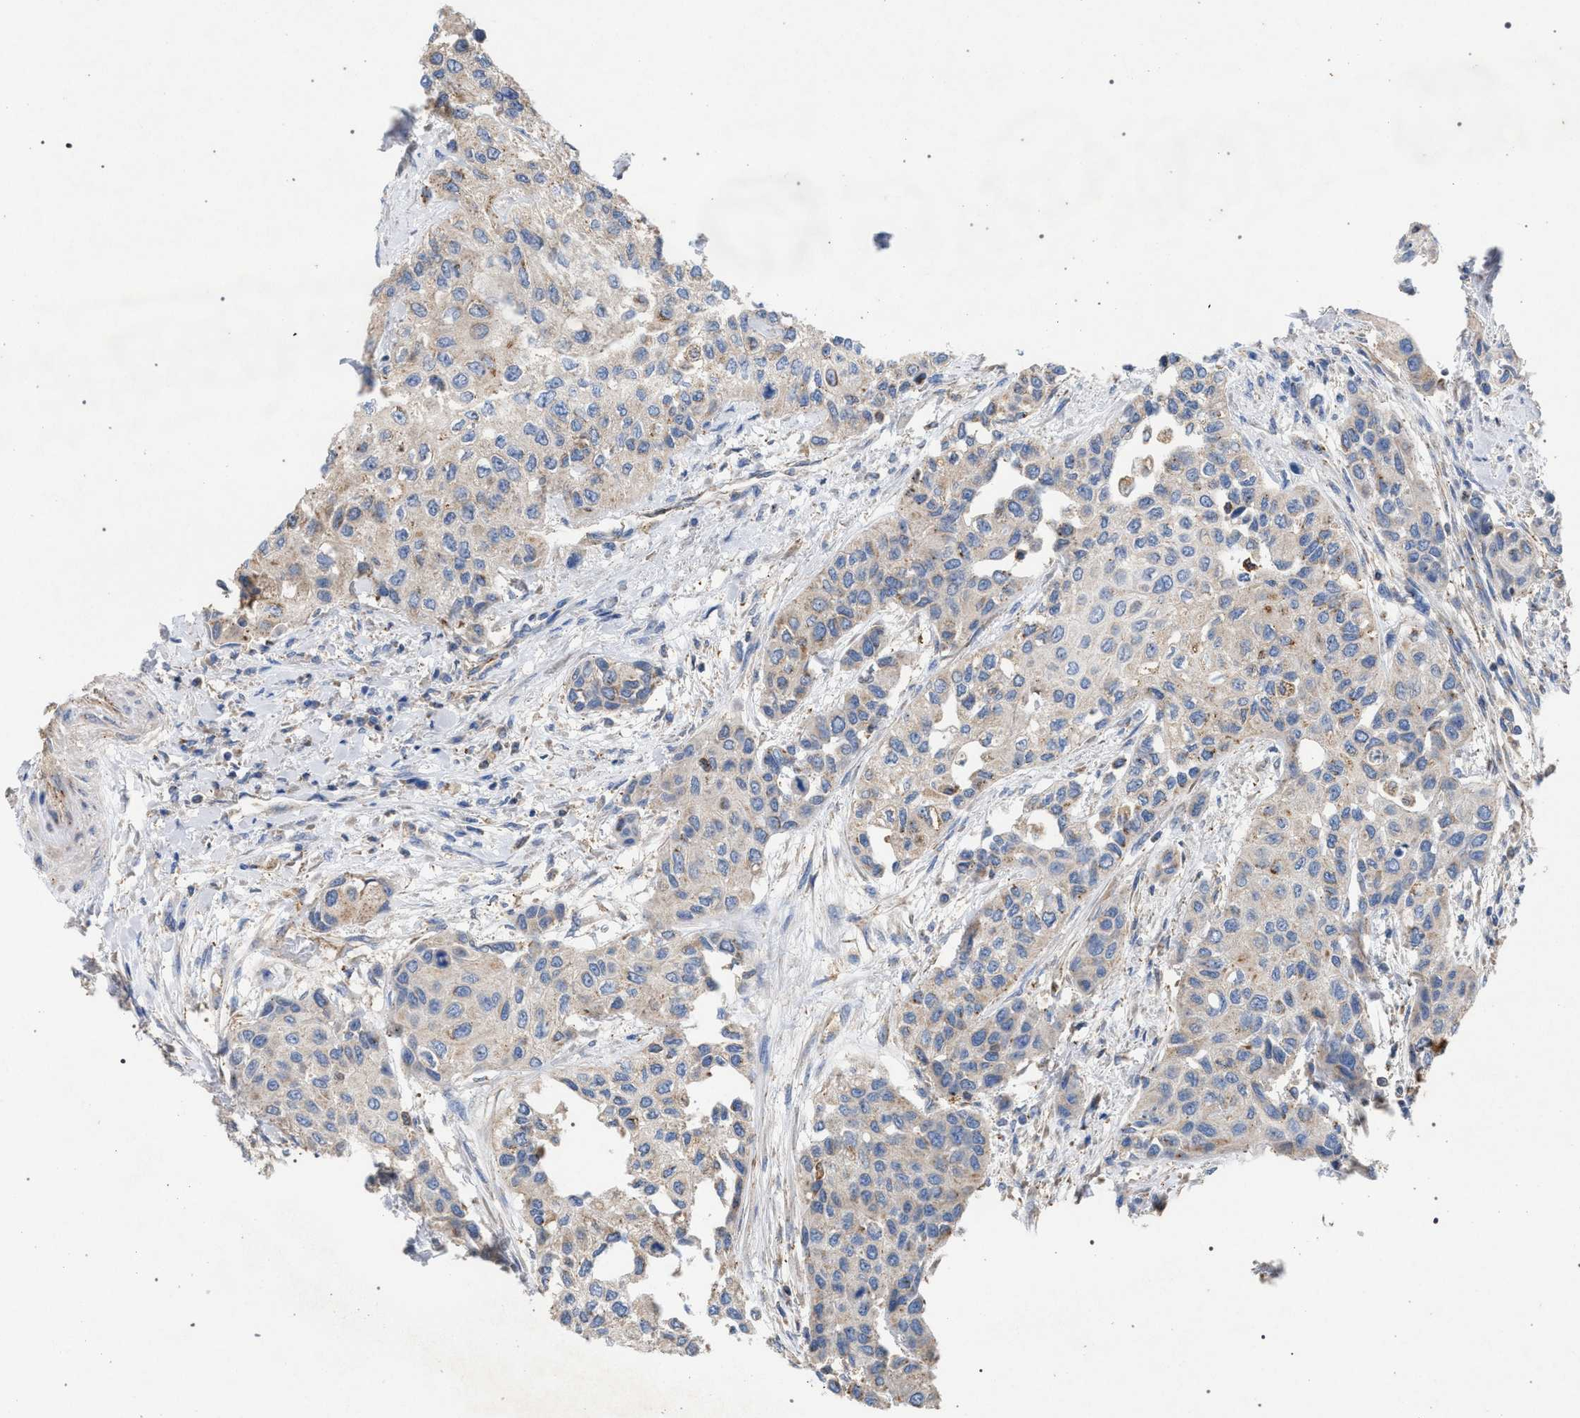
{"staining": {"intensity": "weak", "quantity": "<25%", "location": "cytoplasmic/membranous"}, "tissue": "urothelial cancer", "cell_type": "Tumor cells", "image_type": "cancer", "snomed": [{"axis": "morphology", "description": "Urothelial carcinoma, High grade"}, {"axis": "topography", "description": "Urinary bladder"}], "caption": "This image is of urothelial cancer stained with IHC to label a protein in brown with the nuclei are counter-stained blue. There is no staining in tumor cells. (DAB (3,3'-diaminobenzidine) immunohistochemistry (IHC) with hematoxylin counter stain).", "gene": "VPS13A", "patient": {"sex": "female", "age": 56}}